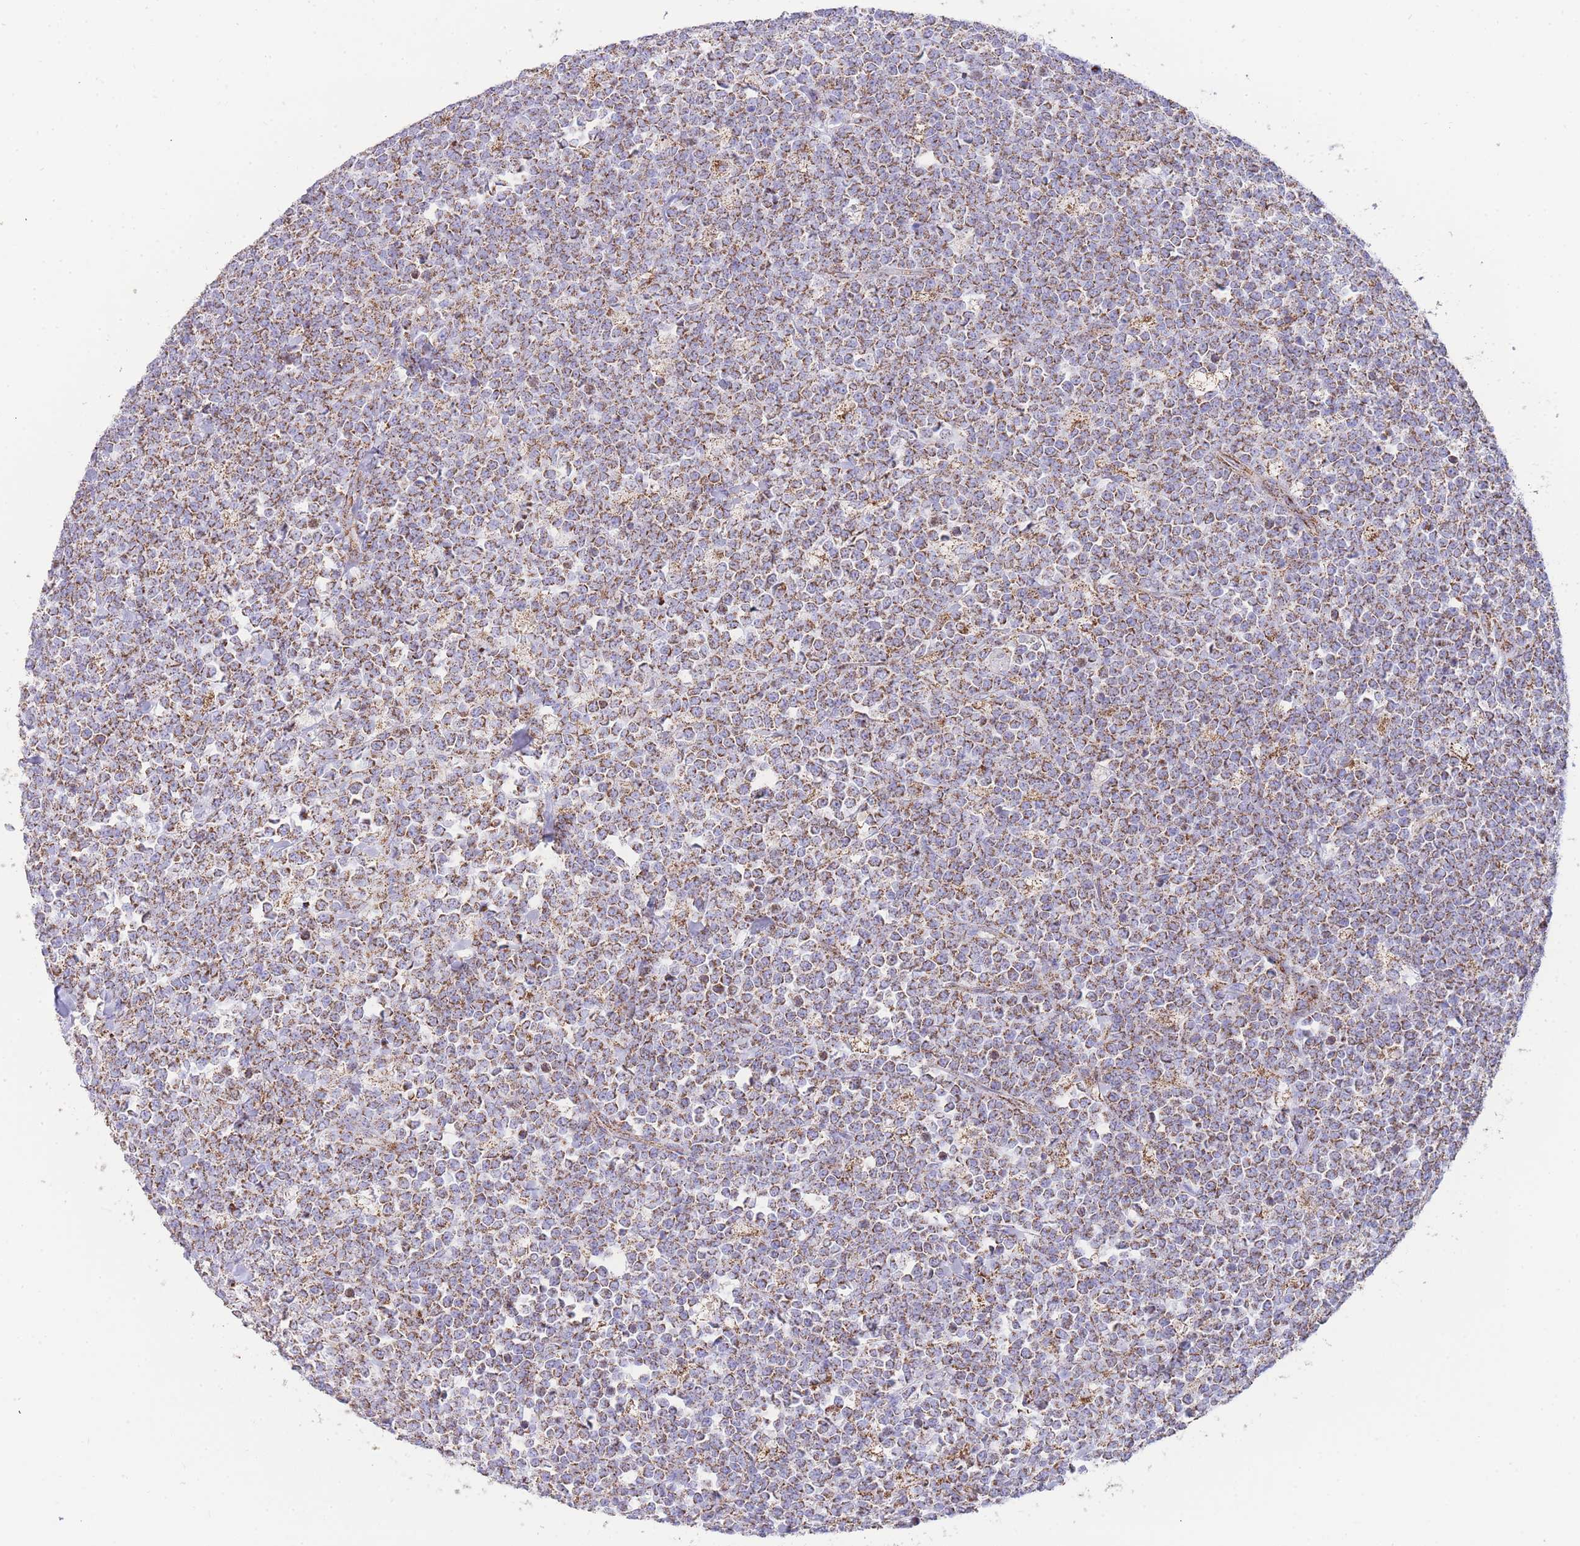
{"staining": {"intensity": "moderate", "quantity": ">75%", "location": "cytoplasmic/membranous"}, "tissue": "lymphoma", "cell_type": "Tumor cells", "image_type": "cancer", "snomed": [{"axis": "morphology", "description": "Malignant lymphoma, non-Hodgkin's type, High grade"}, {"axis": "topography", "description": "Small intestine"}, {"axis": "topography", "description": "Colon"}], "caption": "Tumor cells display moderate cytoplasmic/membranous staining in approximately >75% of cells in high-grade malignant lymphoma, non-Hodgkin's type. (brown staining indicates protein expression, while blue staining denotes nuclei).", "gene": "GSTM1", "patient": {"sex": "male", "age": 8}}